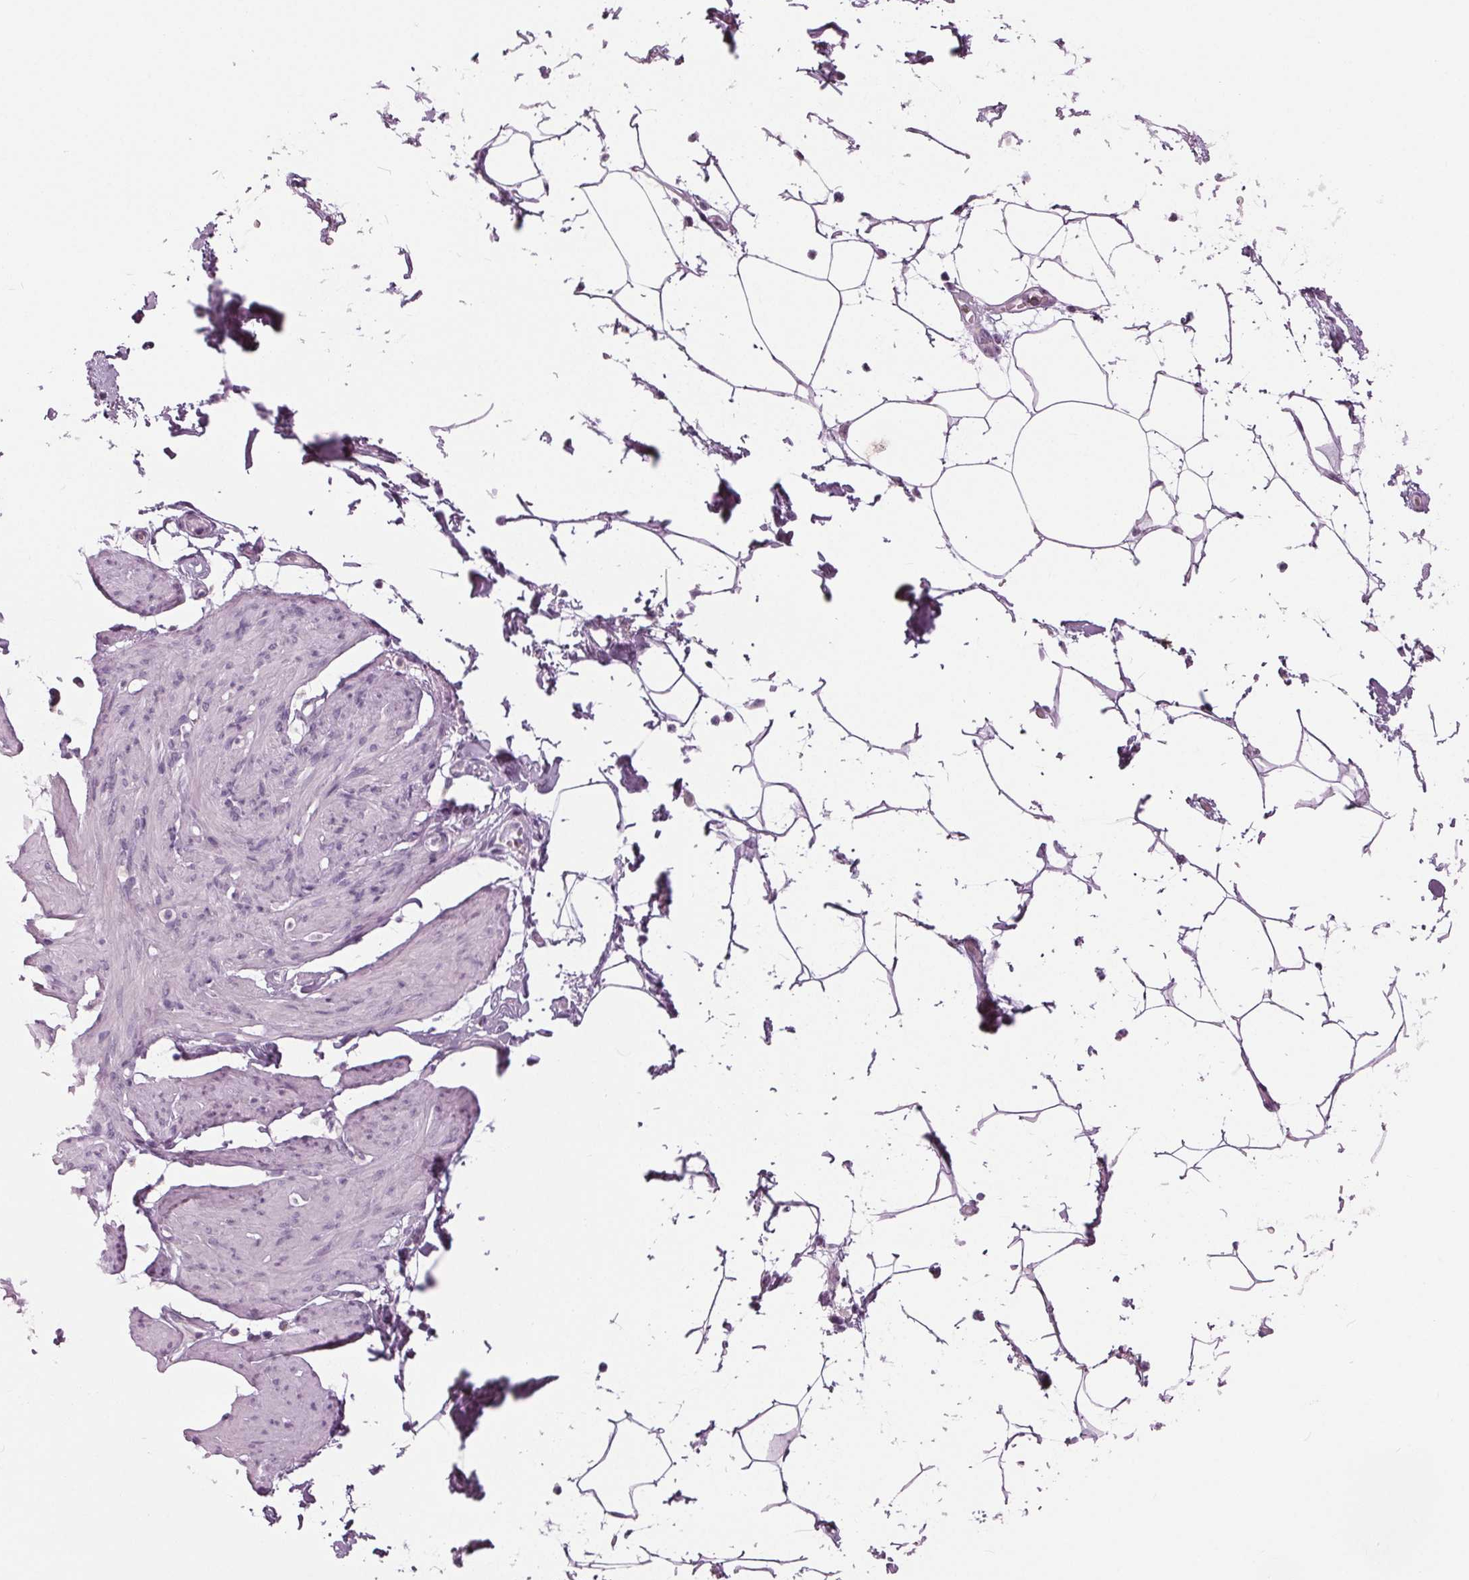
{"staining": {"intensity": "negative", "quantity": "none", "location": "none"}, "tissue": "smooth muscle", "cell_type": "Smooth muscle cells", "image_type": "normal", "snomed": [{"axis": "morphology", "description": "Normal tissue, NOS"}, {"axis": "topography", "description": "Adipose tissue"}, {"axis": "topography", "description": "Smooth muscle"}, {"axis": "topography", "description": "Peripheral nerve tissue"}], "caption": "Smooth muscle cells show no significant positivity in unremarkable smooth muscle. Brightfield microscopy of immunohistochemistry (IHC) stained with DAB (brown) and hematoxylin (blue), captured at high magnification.", "gene": "SAMD4A", "patient": {"sex": "male", "age": 83}}